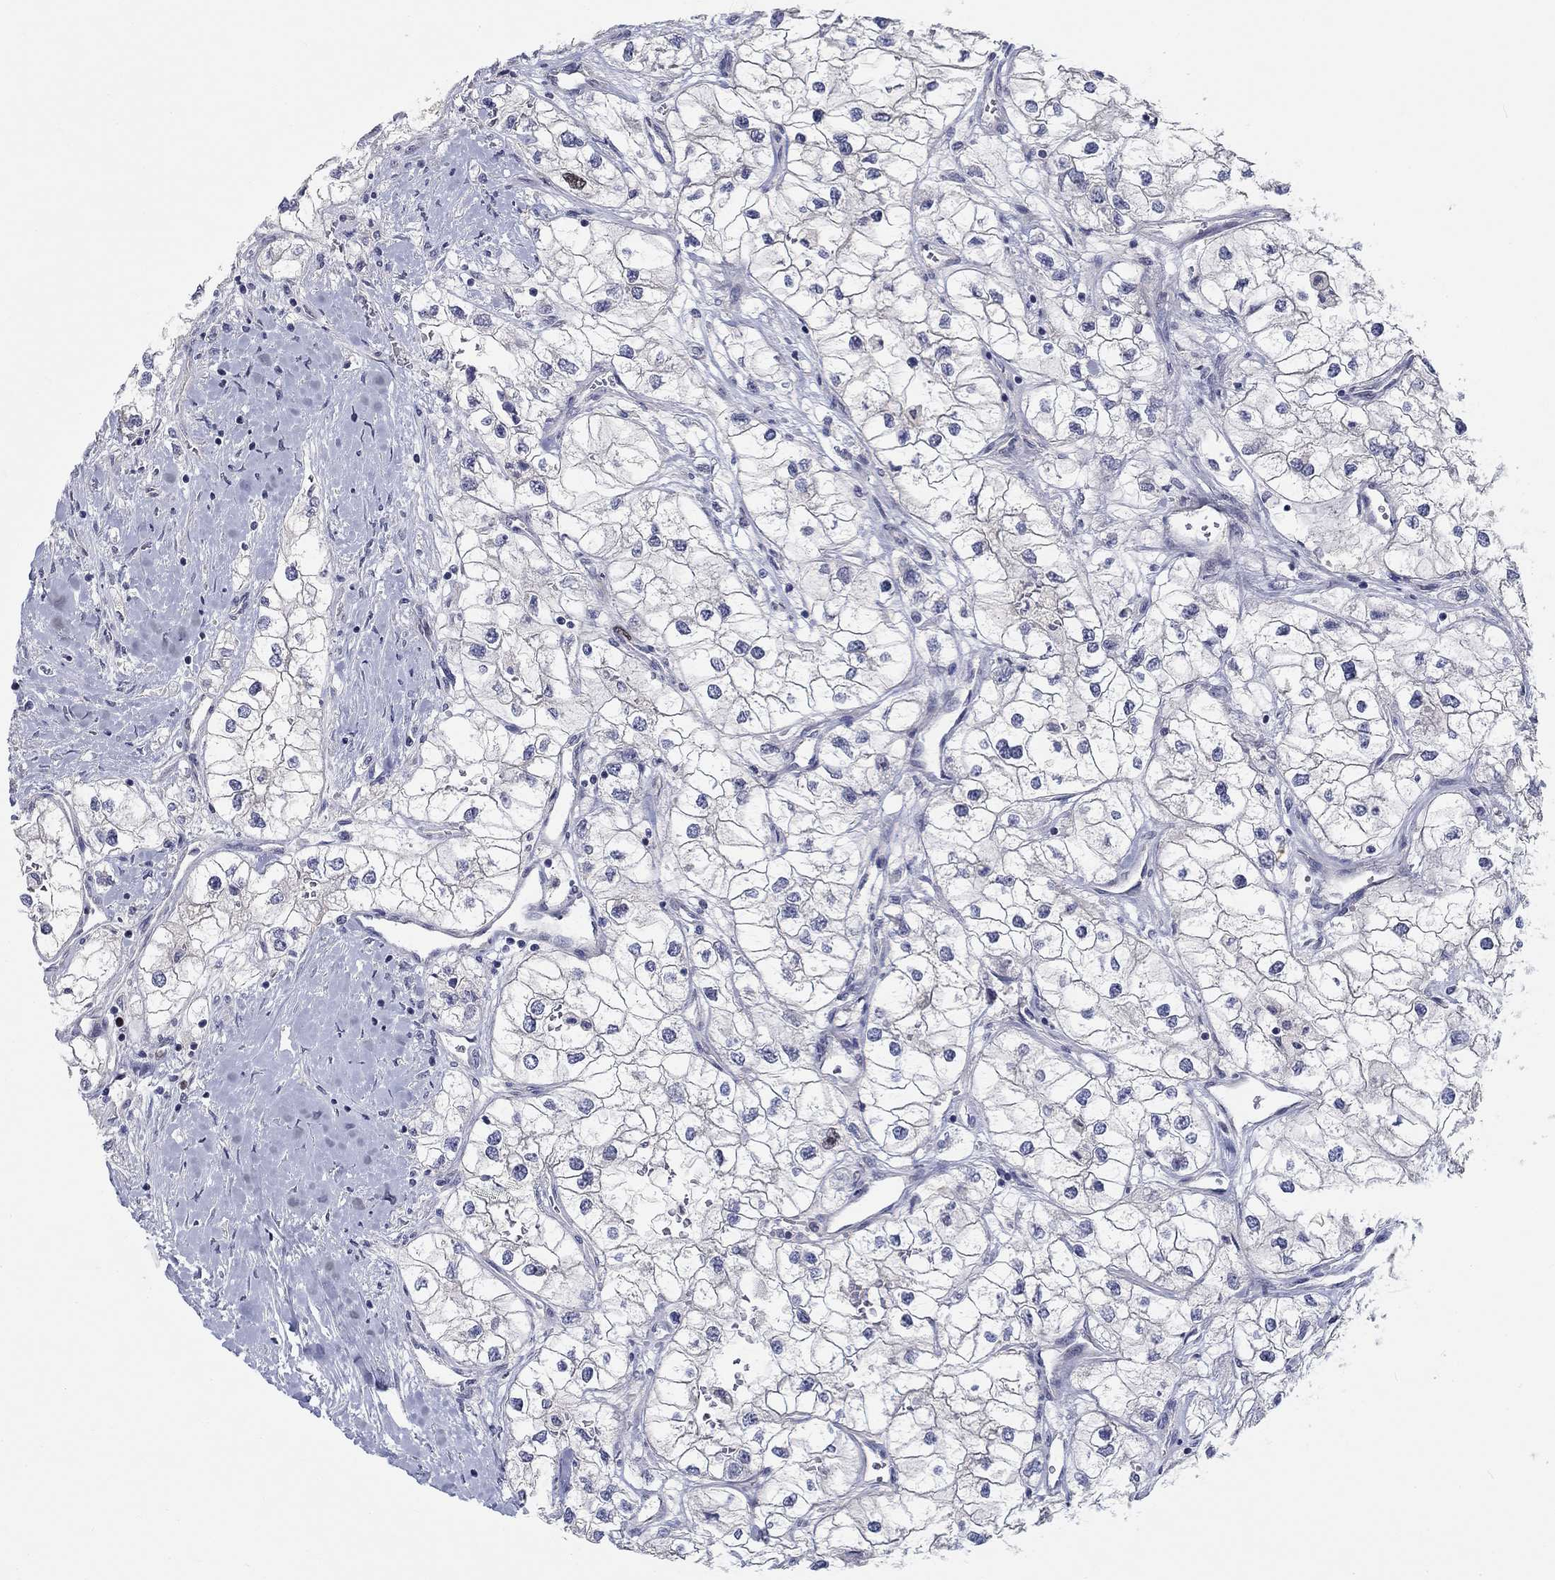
{"staining": {"intensity": "negative", "quantity": "none", "location": "none"}, "tissue": "renal cancer", "cell_type": "Tumor cells", "image_type": "cancer", "snomed": [{"axis": "morphology", "description": "Adenocarcinoma, NOS"}, {"axis": "topography", "description": "Kidney"}], "caption": "The micrograph shows no staining of tumor cells in adenocarcinoma (renal).", "gene": "PRC1", "patient": {"sex": "male", "age": 59}}